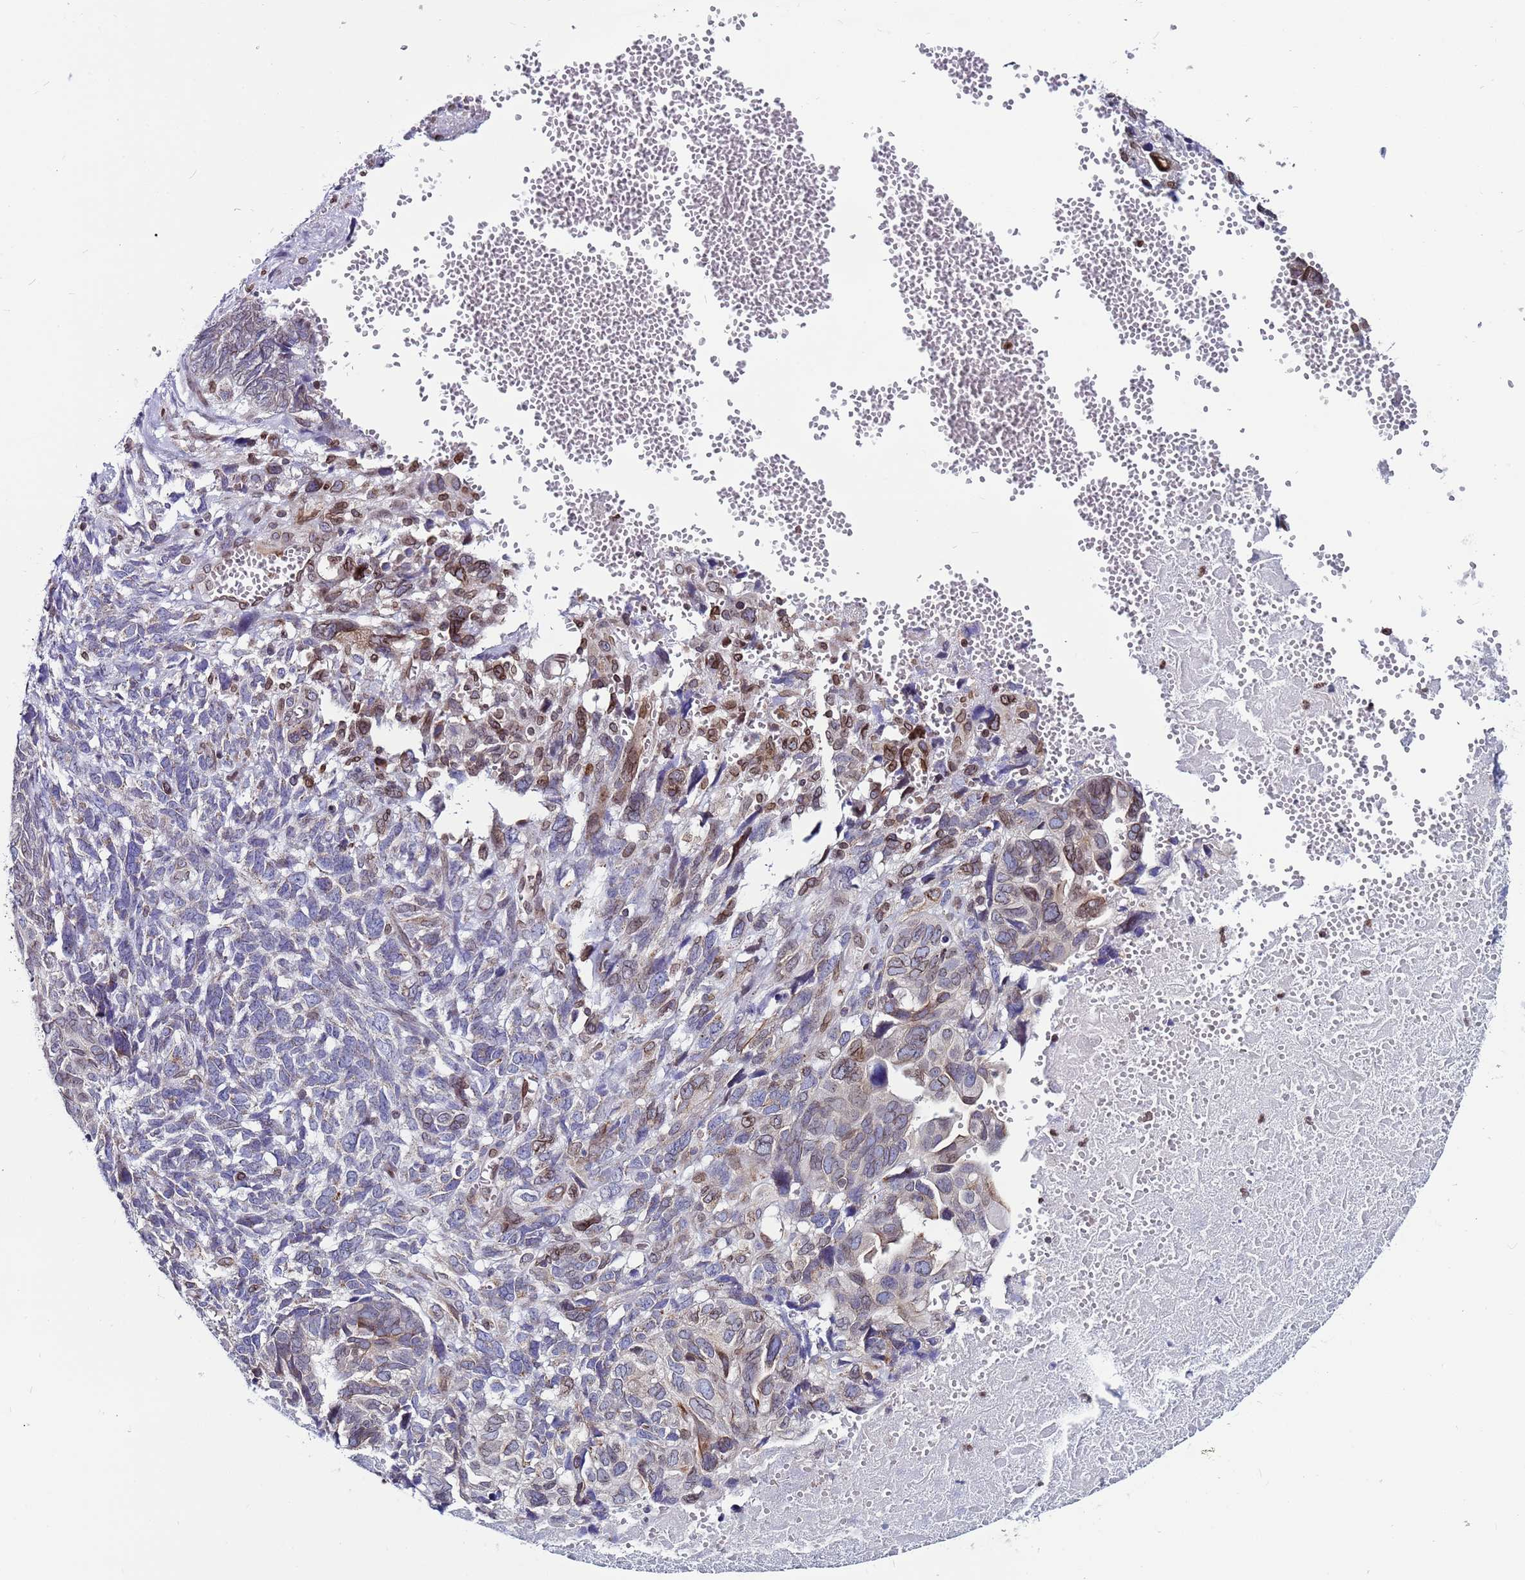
{"staining": {"intensity": "moderate", "quantity": "<25%", "location": "nuclear"}, "tissue": "ovarian cancer", "cell_type": "Tumor cells", "image_type": "cancer", "snomed": [{"axis": "morphology", "description": "Cystadenocarcinoma, serous, NOS"}, {"axis": "topography", "description": "Ovary"}], "caption": "Moderate nuclear positivity for a protein is present in approximately <25% of tumor cells of ovarian serous cystadenocarcinoma using IHC.", "gene": "TOR1AIP1", "patient": {"sex": "female", "age": 79}}